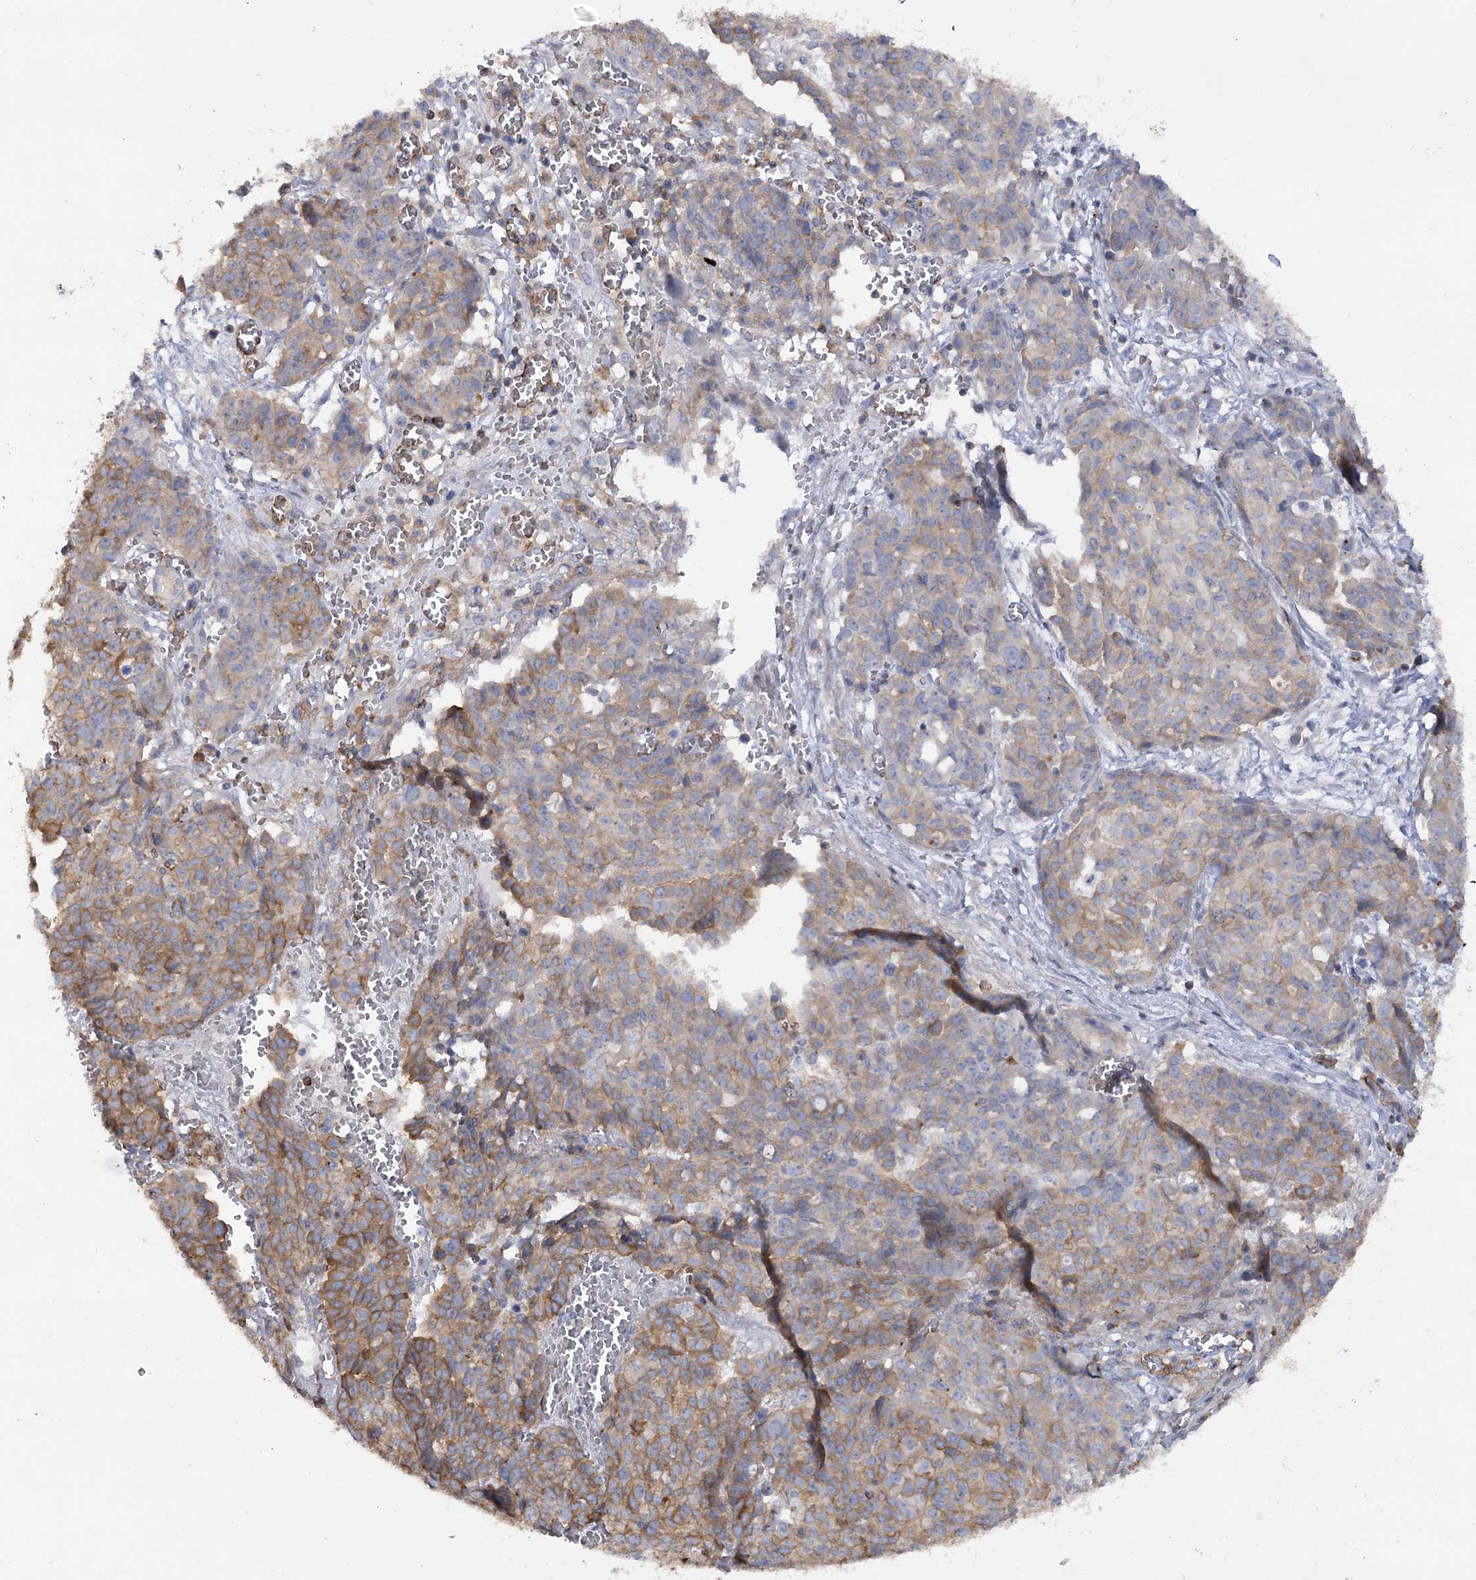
{"staining": {"intensity": "moderate", "quantity": "25%-75%", "location": "cytoplasmic/membranous"}, "tissue": "ovarian cancer", "cell_type": "Tumor cells", "image_type": "cancer", "snomed": [{"axis": "morphology", "description": "Cystadenocarcinoma, serous, NOS"}, {"axis": "topography", "description": "Soft tissue"}, {"axis": "topography", "description": "Ovary"}], "caption": "DAB immunohistochemical staining of human ovarian cancer reveals moderate cytoplasmic/membranous protein positivity in approximately 25%-75% of tumor cells.", "gene": "SYNPO2", "patient": {"sex": "female", "age": 57}}